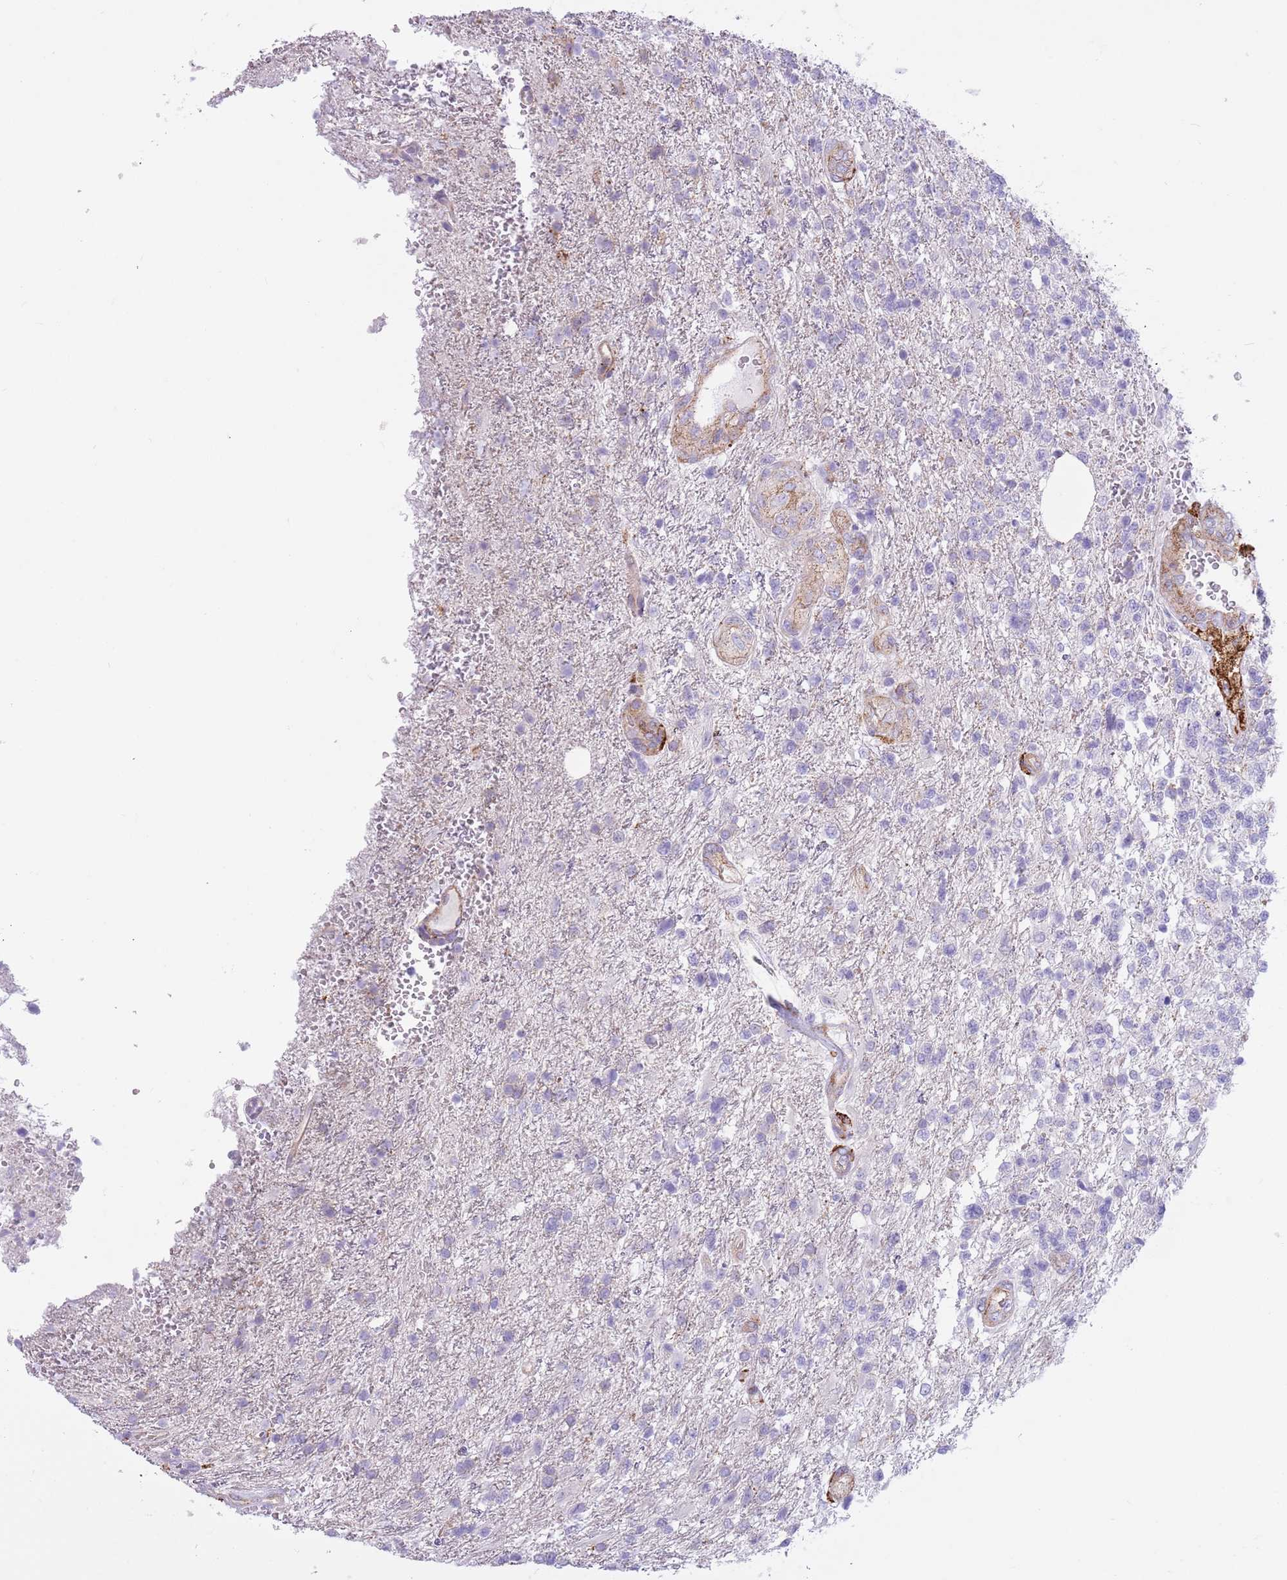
{"staining": {"intensity": "negative", "quantity": "none", "location": "none"}, "tissue": "glioma", "cell_type": "Tumor cells", "image_type": "cancer", "snomed": [{"axis": "morphology", "description": "Glioma, malignant, High grade"}, {"axis": "topography", "description": "Brain"}], "caption": "High power microscopy photomicrograph of an immunohistochemistry (IHC) histopathology image of glioma, revealing no significant staining in tumor cells. Nuclei are stained in blue.", "gene": "SNX6", "patient": {"sex": "male", "age": 56}}